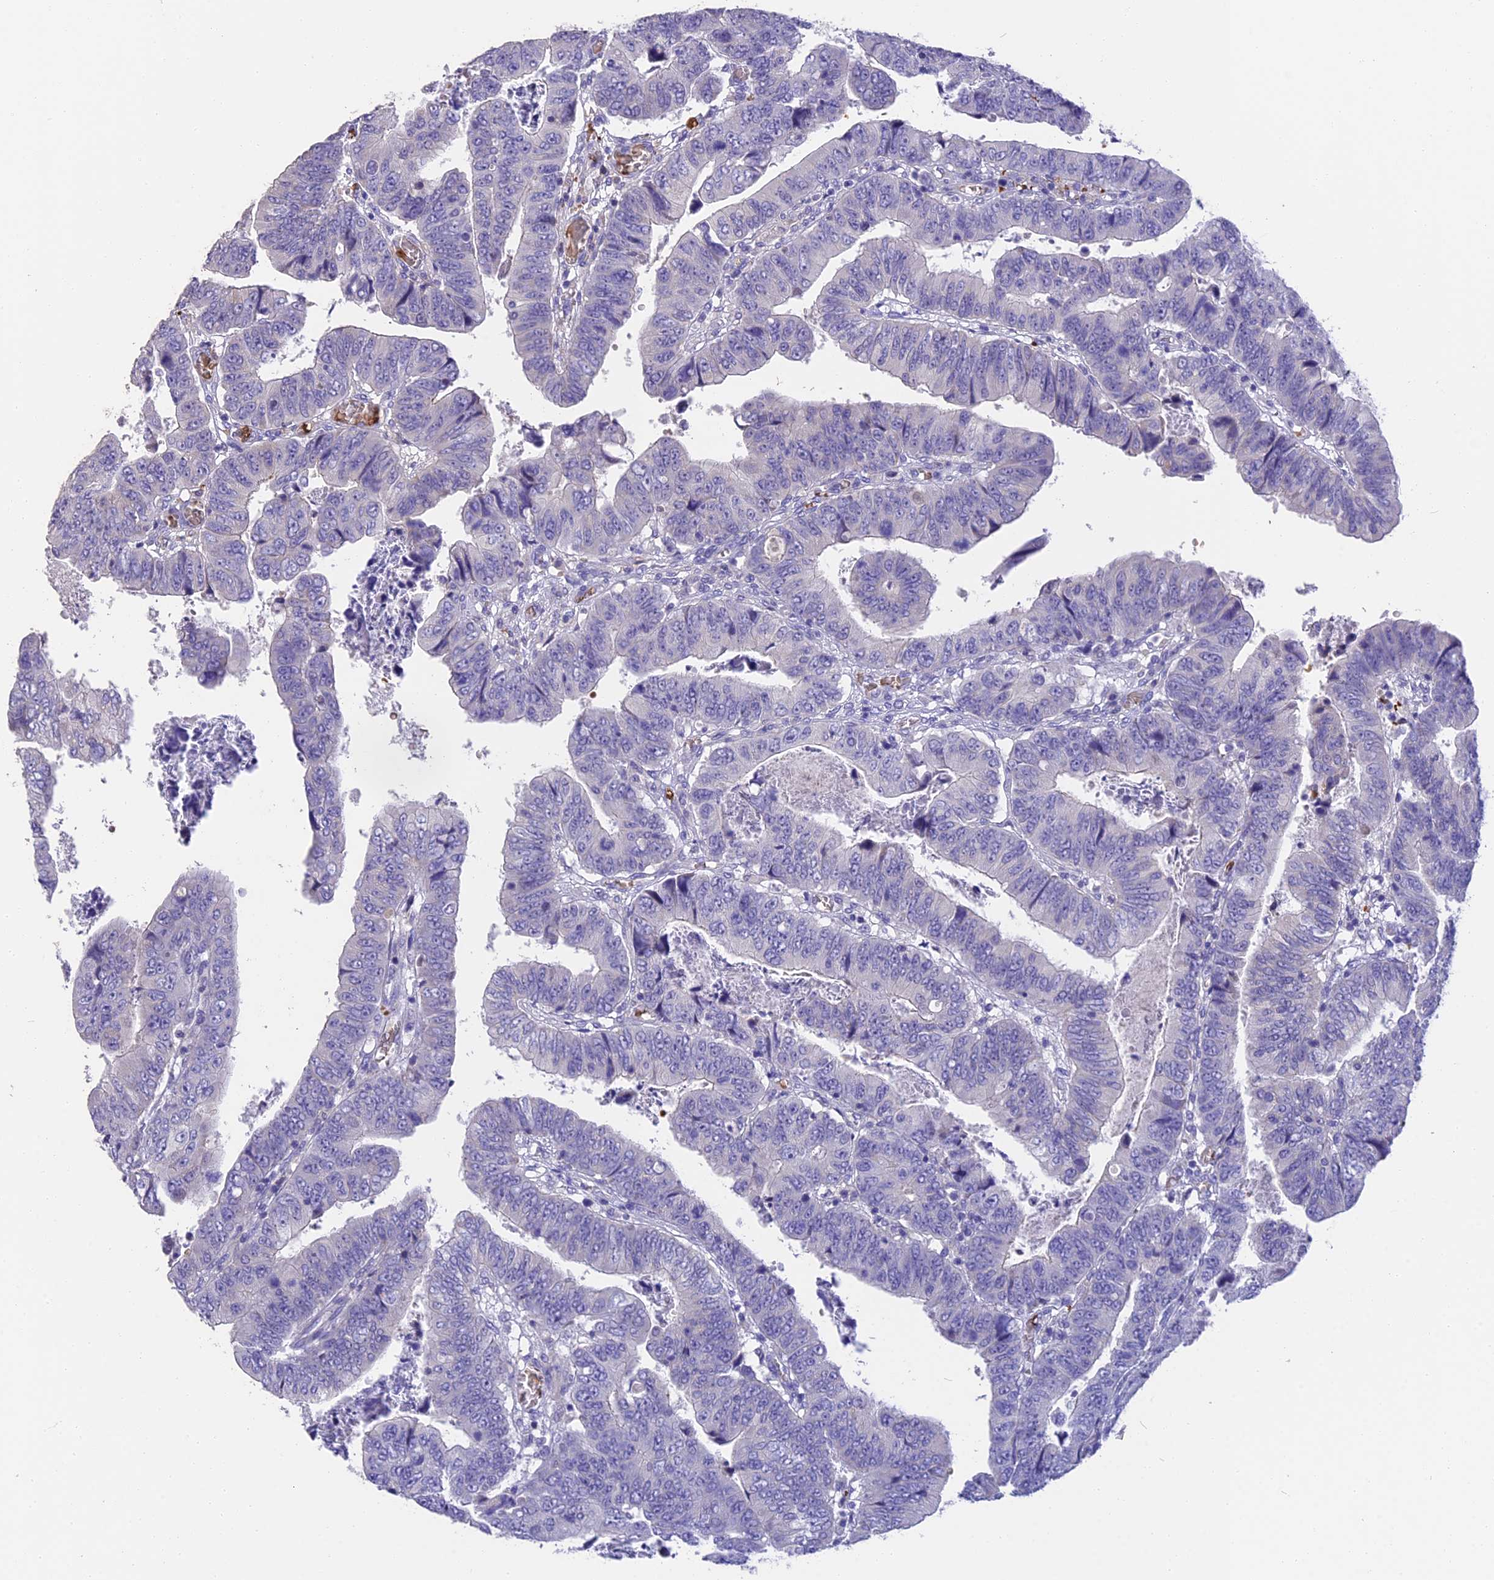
{"staining": {"intensity": "negative", "quantity": "none", "location": "none"}, "tissue": "colorectal cancer", "cell_type": "Tumor cells", "image_type": "cancer", "snomed": [{"axis": "morphology", "description": "Normal tissue, NOS"}, {"axis": "morphology", "description": "Adenocarcinoma, NOS"}, {"axis": "topography", "description": "Rectum"}], "caption": "Tumor cells show no significant protein staining in colorectal cancer (adenocarcinoma).", "gene": "TNNC2", "patient": {"sex": "female", "age": 65}}